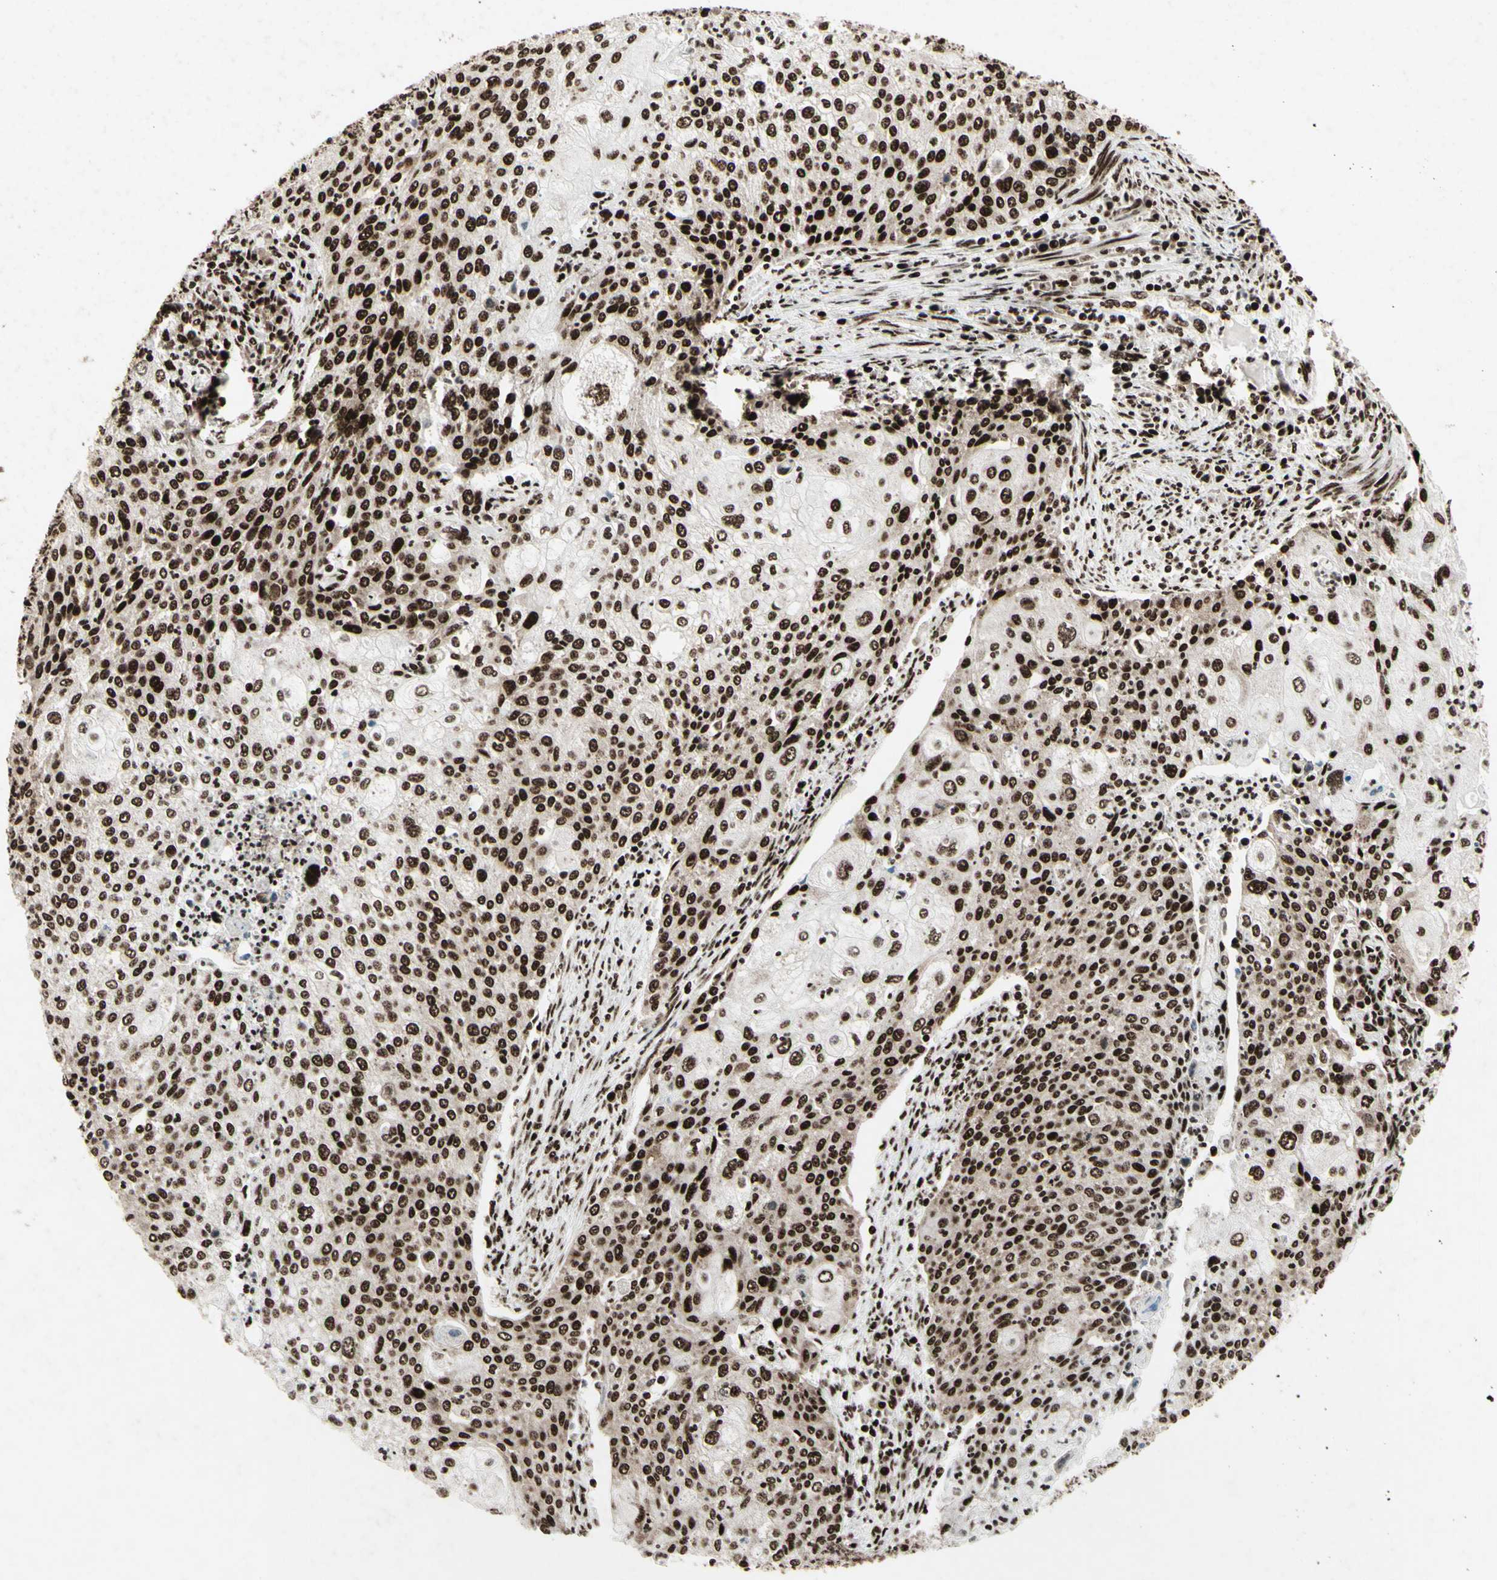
{"staining": {"intensity": "strong", "quantity": ">75%", "location": "nuclear"}, "tissue": "cervical cancer", "cell_type": "Tumor cells", "image_type": "cancer", "snomed": [{"axis": "morphology", "description": "Squamous cell carcinoma, NOS"}, {"axis": "topography", "description": "Cervix"}], "caption": "Squamous cell carcinoma (cervical) tissue reveals strong nuclear staining in approximately >75% of tumor cells (Brightfield microscopy of DAB IHC at high magnification).", "gene": "U2AF2", "patient": {"sex": "female", "age": 40}}